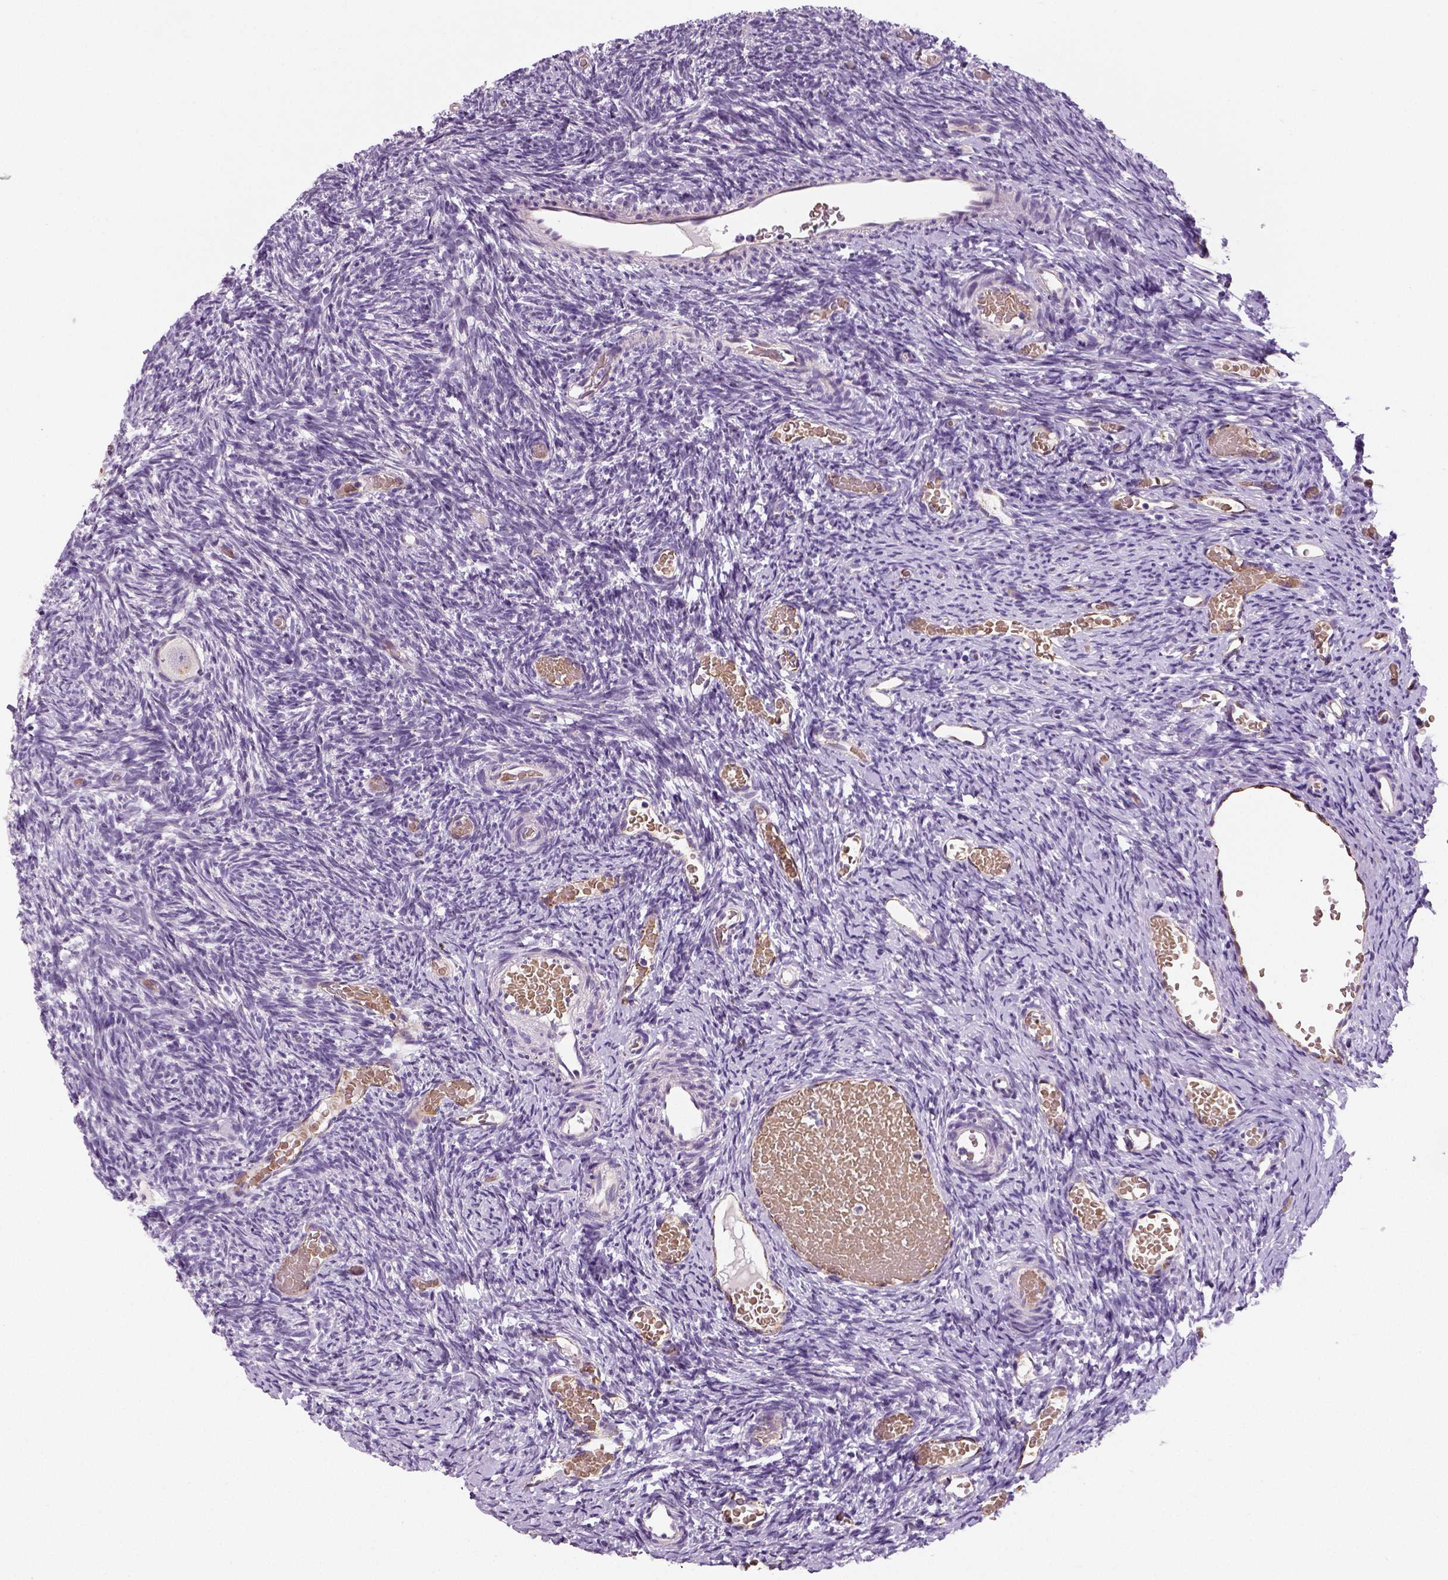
{"staining": {"intensity": "negative", "quantity": "none", "location": "none"}, "tissue": "ovary", "cell_type": "Follicle cells", "image_type": "normal", "snomed": [{"axis": "morphology", "description": "Normal tissue, NOS"}, {"axis": "topography", "description": "Ovary"}], "caption": "Immunohistochemistry of benign ovary shows no positivity in follicle cells.", "gene": "ENSG00000250349", "patient": {"sex": "female", "age": 39}}